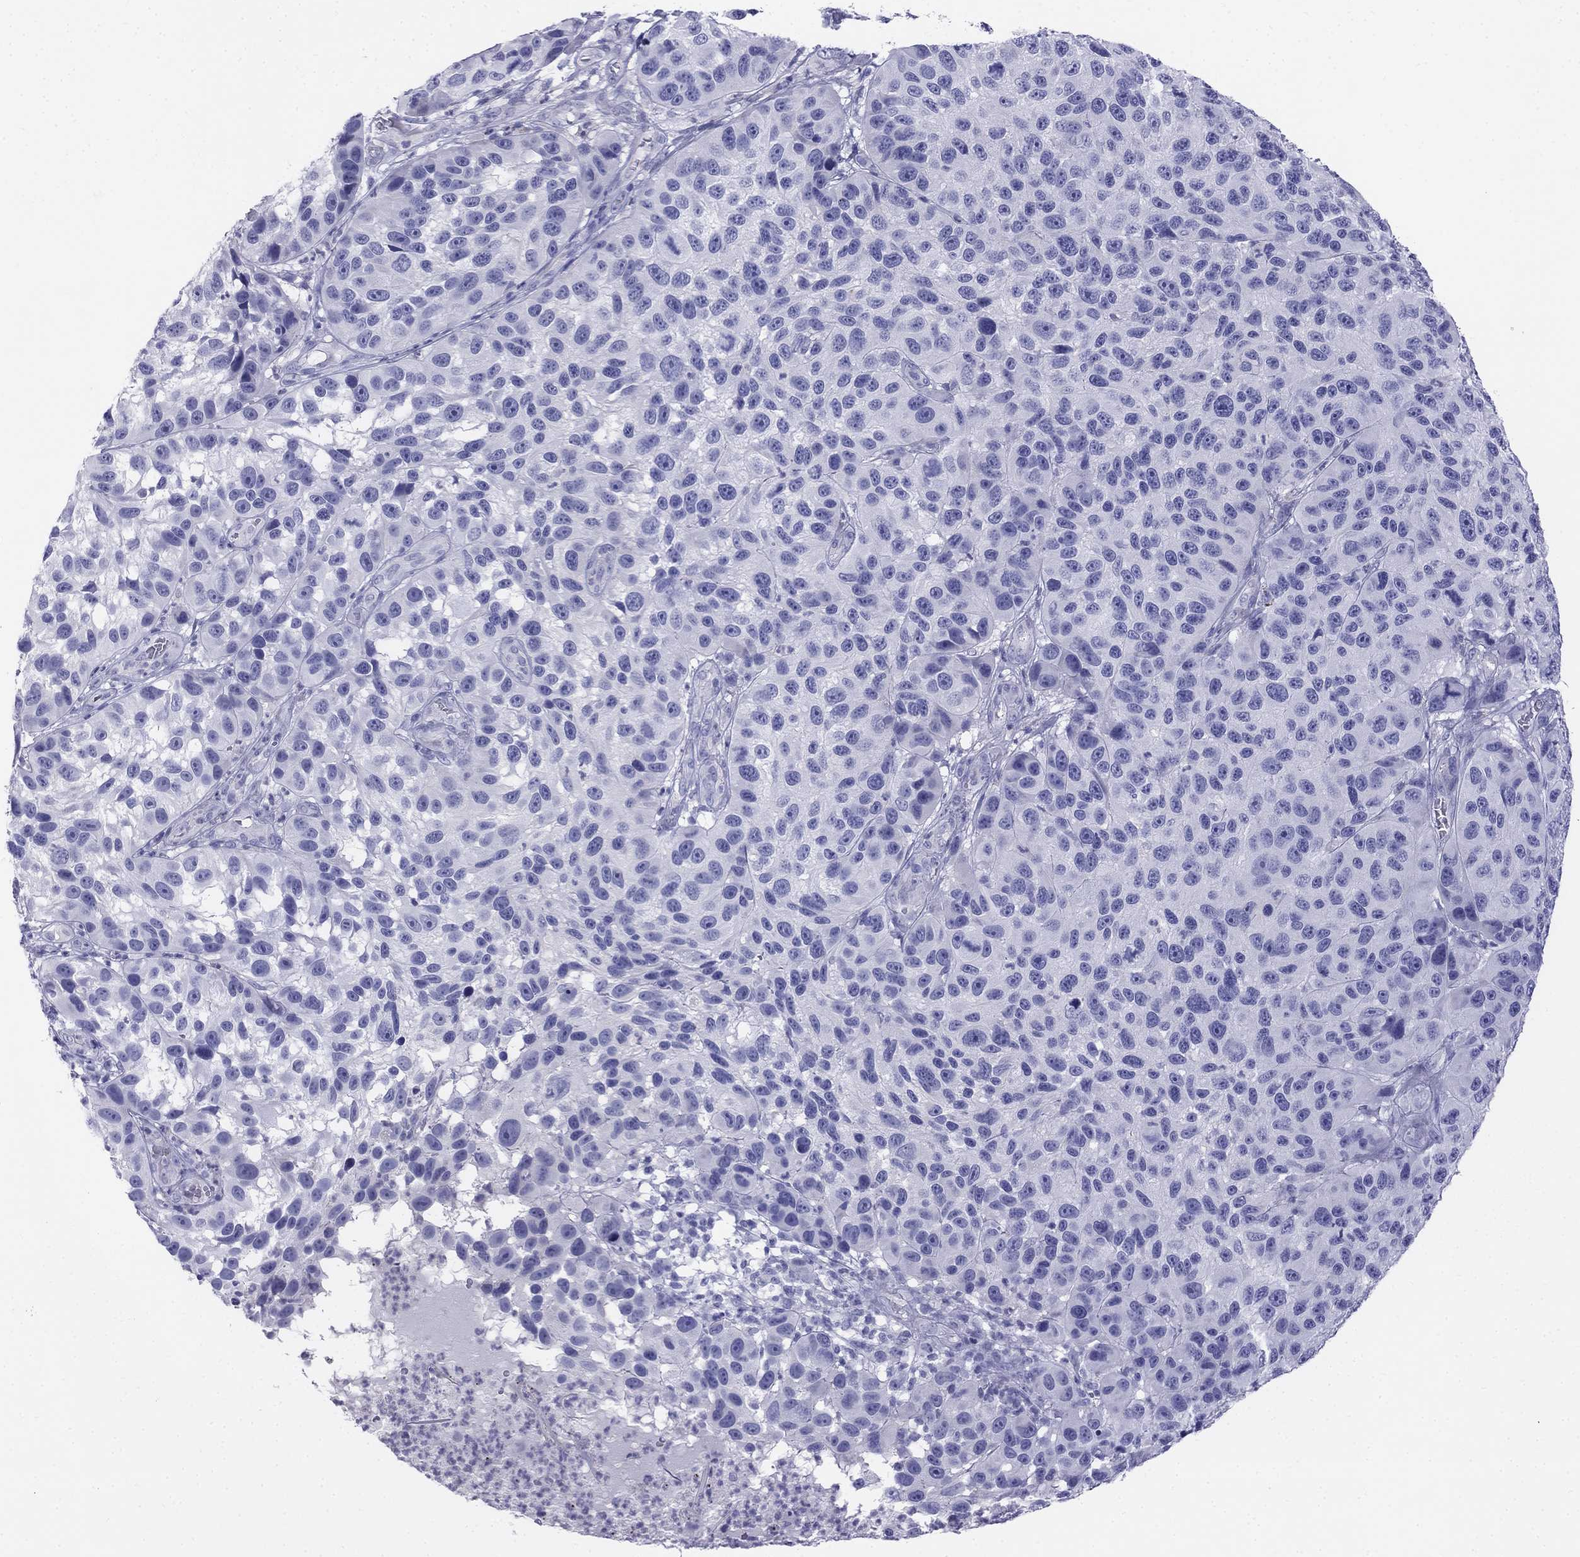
{"staining": {"intensity": "negative", "quantity": "none", "location": "none"}, "tissue": "melanoma", "cell_type": "Tumor cells", "image_type": "cancer", "snomed": [{"axis": "morphology", "description": "Malignant melanoma, NOS"}, {"axis": "topography", "description": "Skin"}], "caption": "IHC image of neoplastic tissue: human melanoma stained with DAB (3,3'-diaminobenzidine) demonstrates no significant protein expression in tumor cells.", "gene": "ALOXE3", "patient": {"sex": "male", "age": 53}}